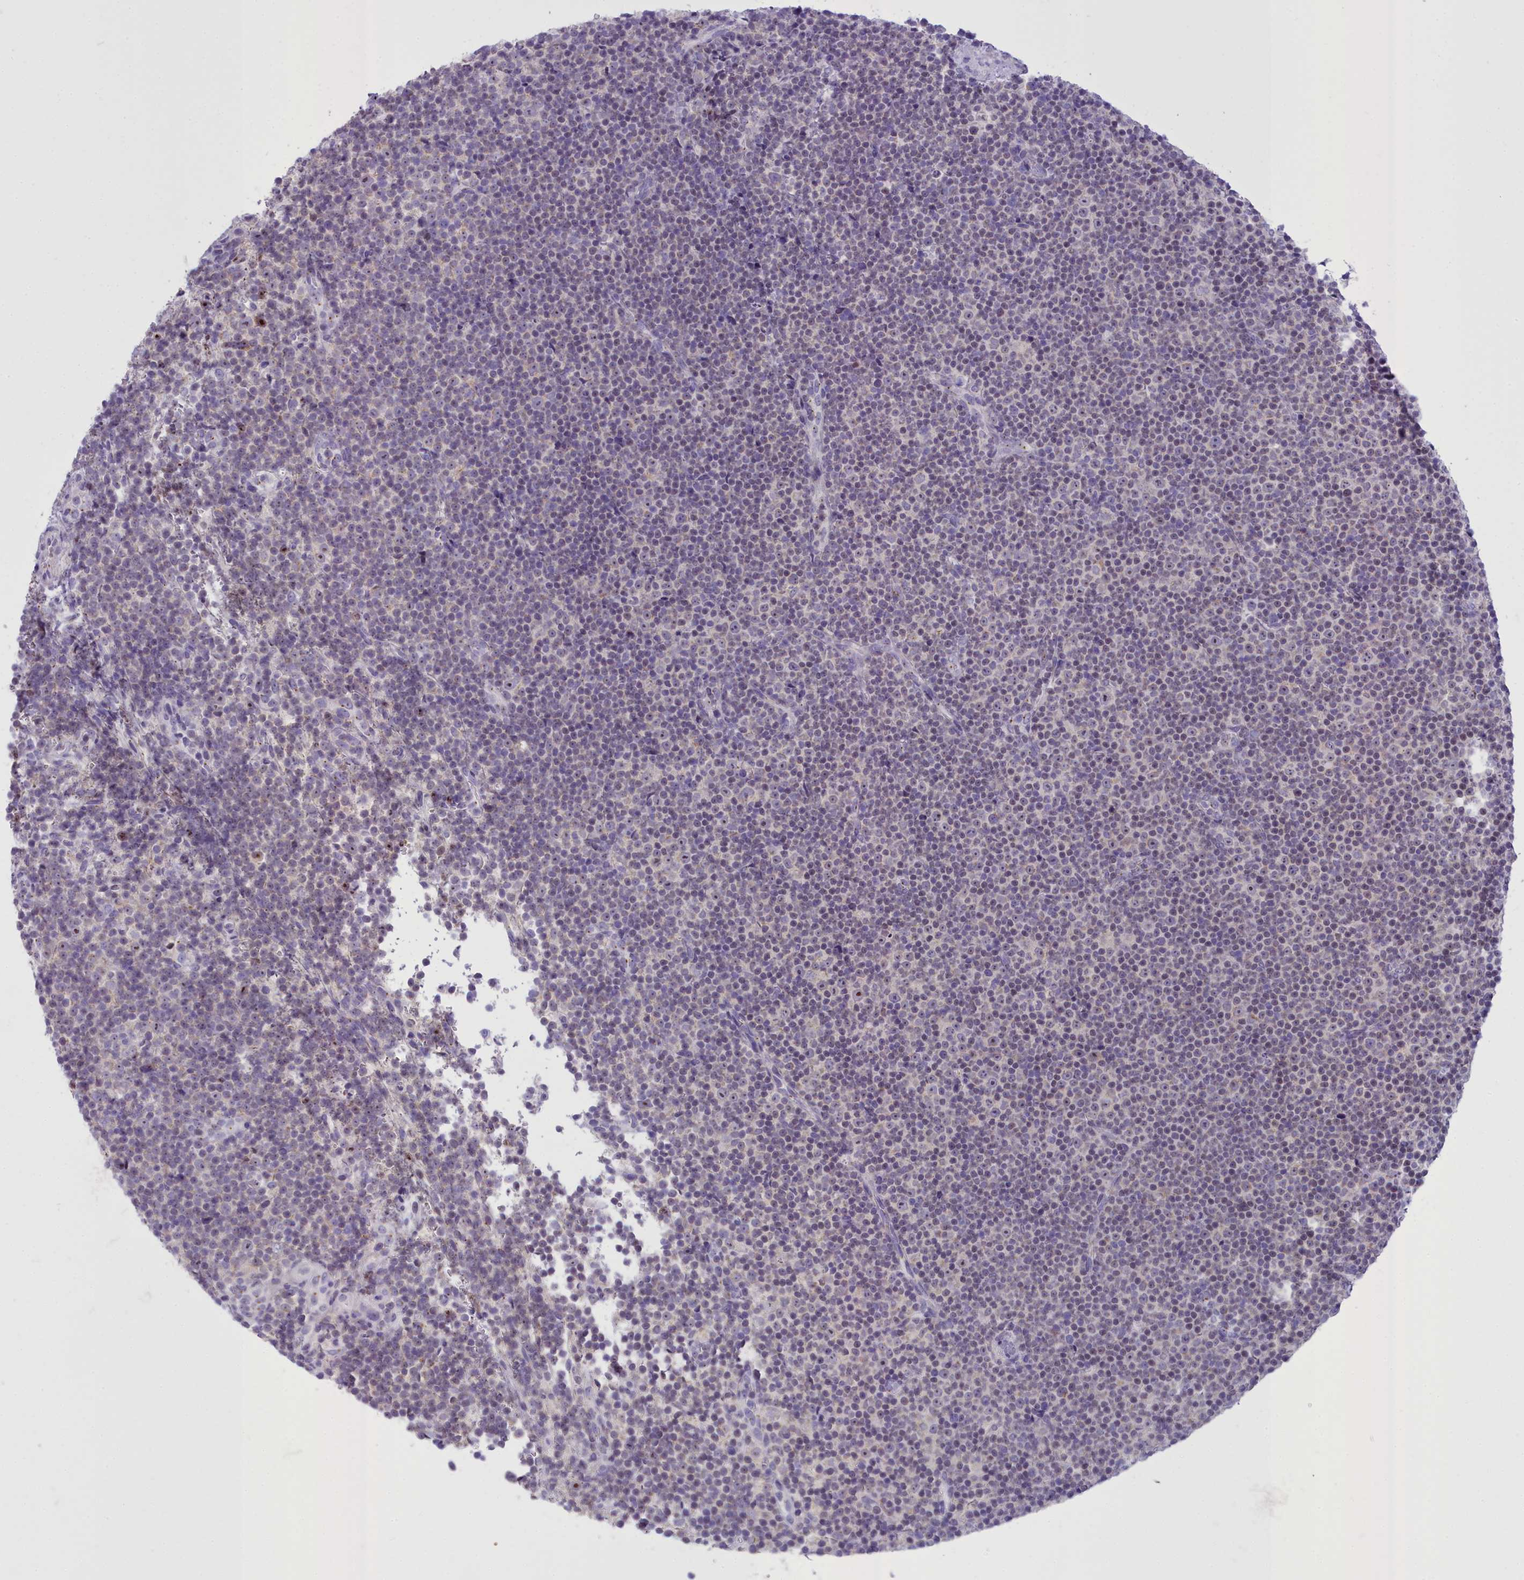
{"staining": {"intensity": "negative", "quantity": "none", "location": "none"}, "tissue": "lymphoma", "cell_type": "Tumor cells", "image_type": "cancer", "snomed": [{"axis": "morphology", "description": "Malignant lymphoma, non-Hodgkin's type, Low grade"}, {"axis": "topography", "description": "Lymph node"}], "caption": "This is a histopathology image of immunohistochemistry staining of lymphoma, which shows no staining in tumor cells.", "gene": "B9D2", "patient": {"sex": "female", "age": 67}}